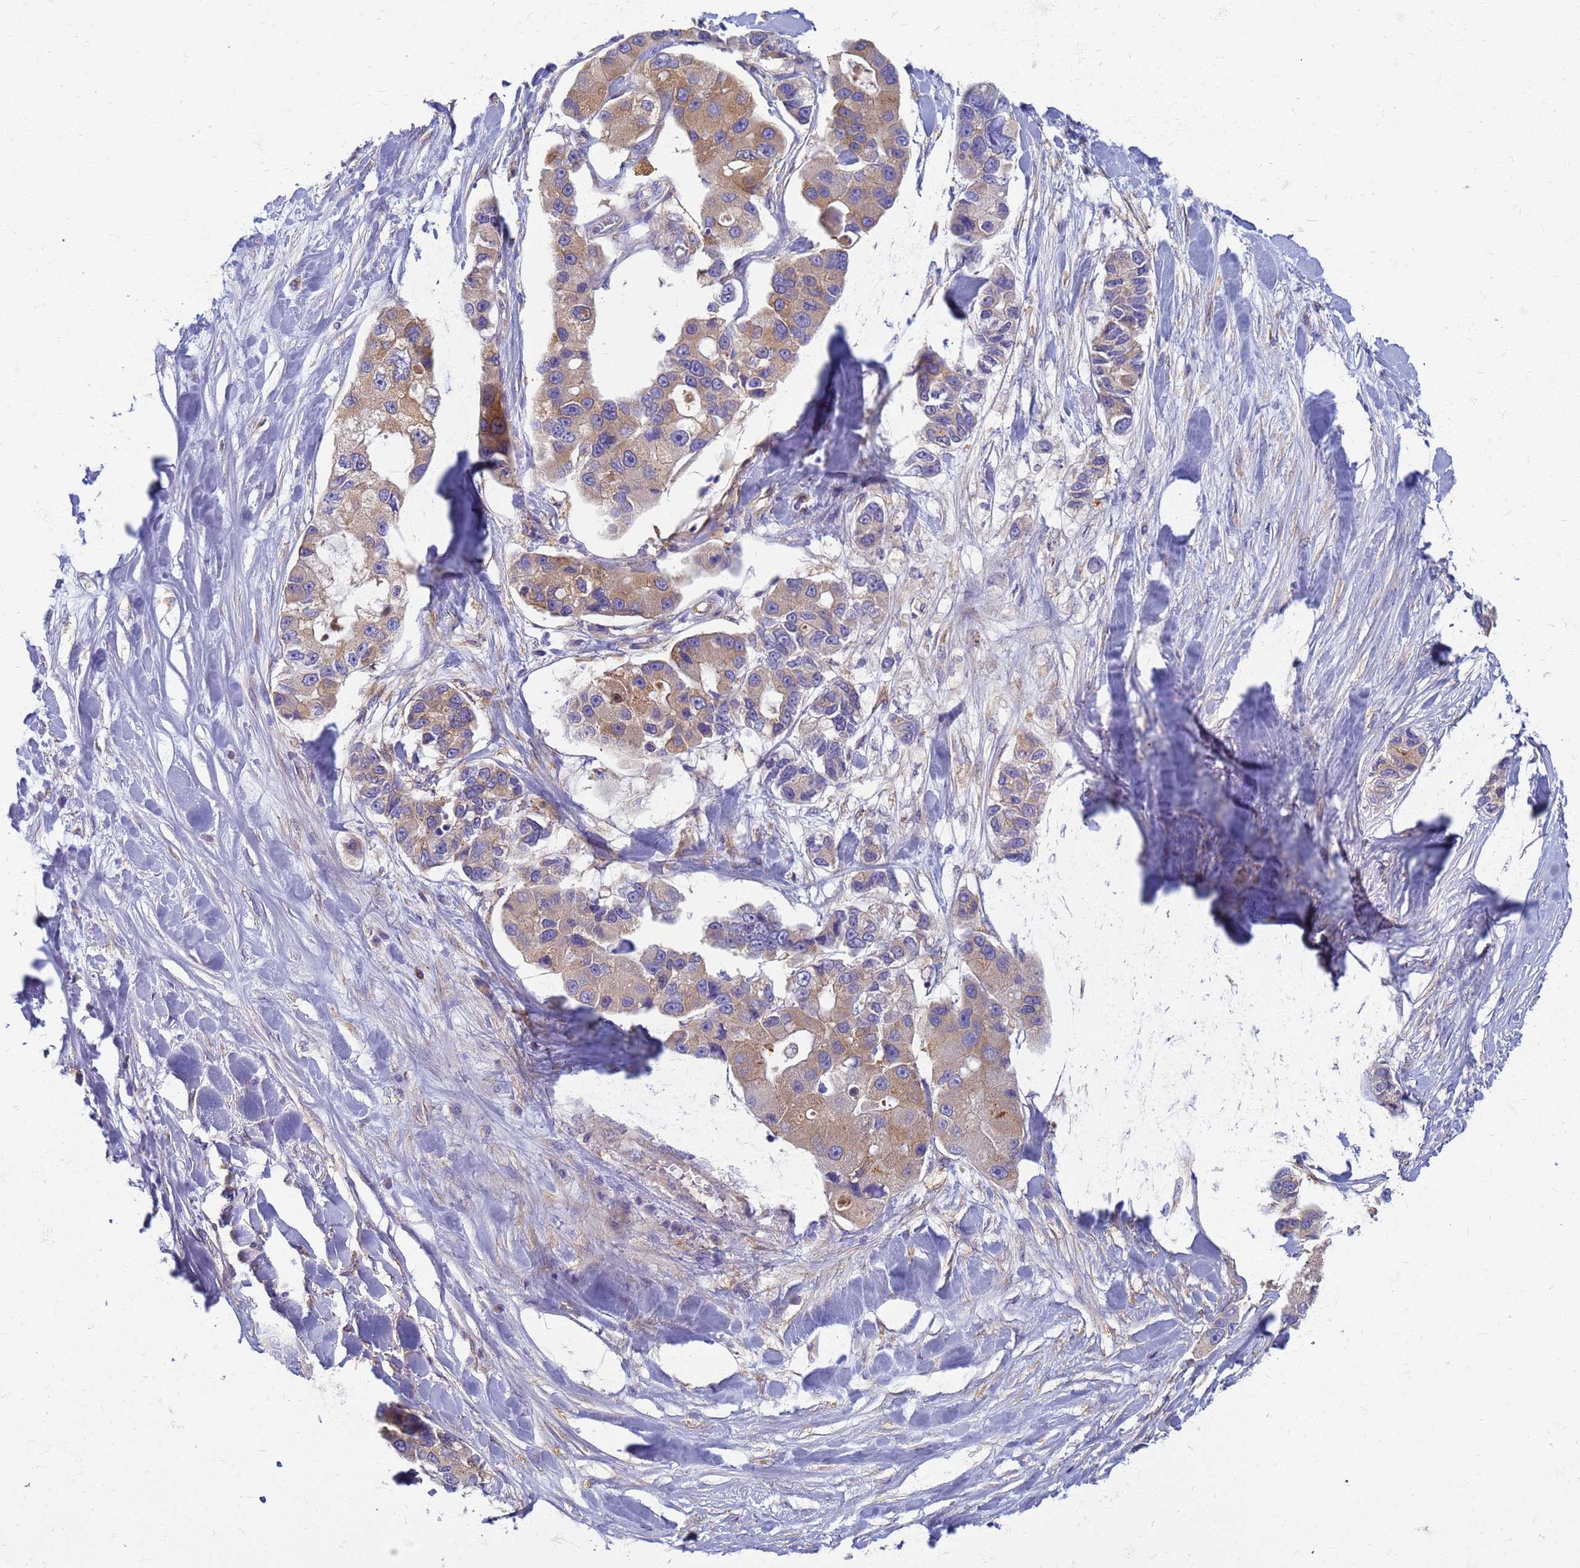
{"staining": {"intensity": "moderate", "quantity": ">75%", "location": "cytoplasmic/membranous"}, "tissue": "lung cancer", "cell_type": "Tumor cells", "image_type": "cancer", "snomed": [{"axis": "morphology", "description": "Adenocarcinoma, NOS"}, {"axis": "topography", "description": "Lung"}], "caption": "Lung adenocarcinoma stained with a brown dye exhibits moderate cytoplasmic/membranous positive positivity in about >75% of tumor cells.", "gene": "EEA1", "patient": {"sex": "female", "age": 54}}